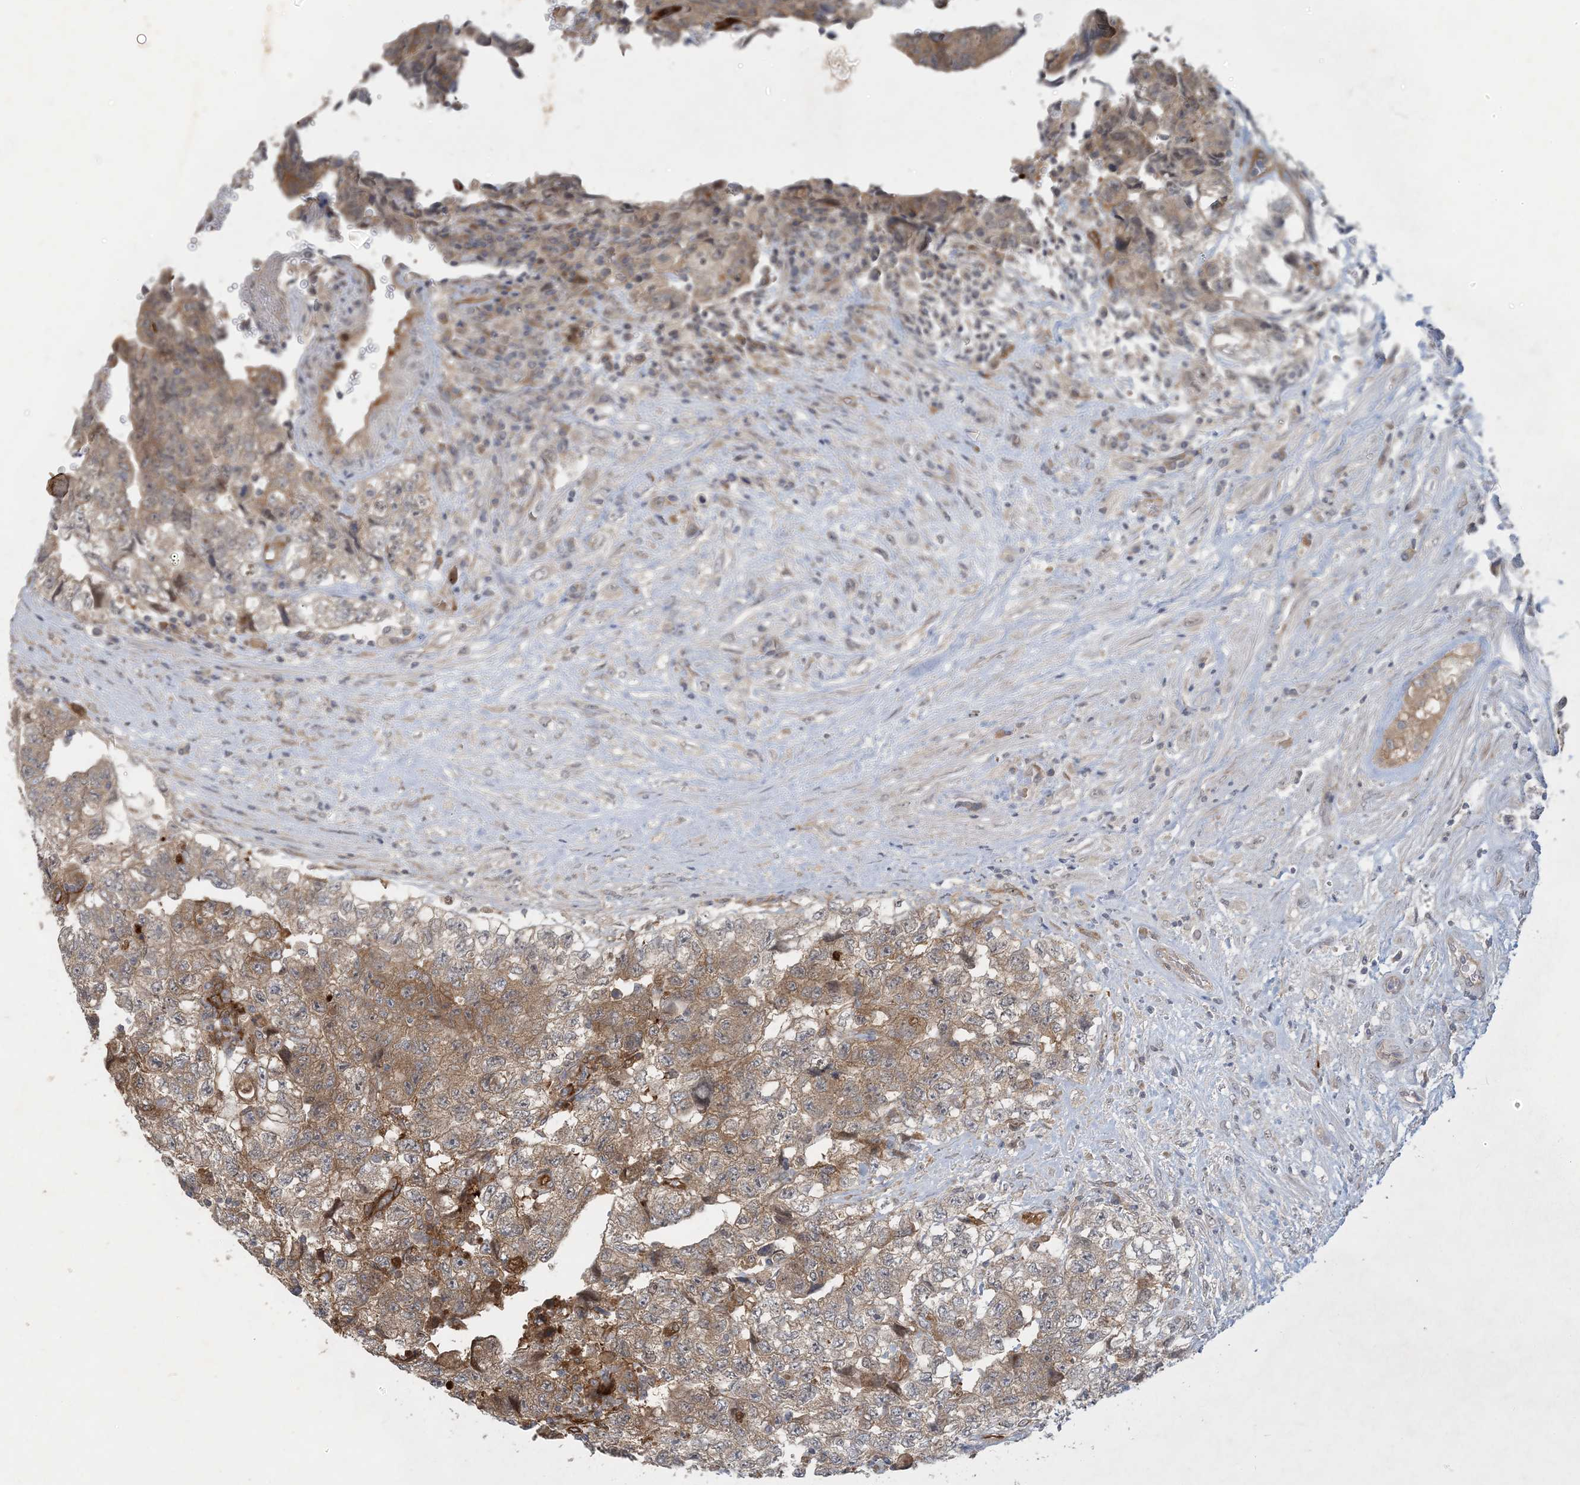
{"staining": {"intensity": "moderate", "quantity": ">75%", "location": "cytoplasmic/membranous"}, "tissue": "testis cancer", "cell_type": "Tumor cells", "image_type": "cancer", "snomed": [{"axis": "morphology", "description": "Carcinoma, Embryonal, NOS"}, {"axis": "topography", "description": "Testis"}], "caption": "Testis cancer was stained to show a protein in brown. There is medium levels of moderate cytoplasmic/membranous expression in about >75% of tumor cells.", "gene": "CDS1", "patient": {"sex": "male", "age": 36}}